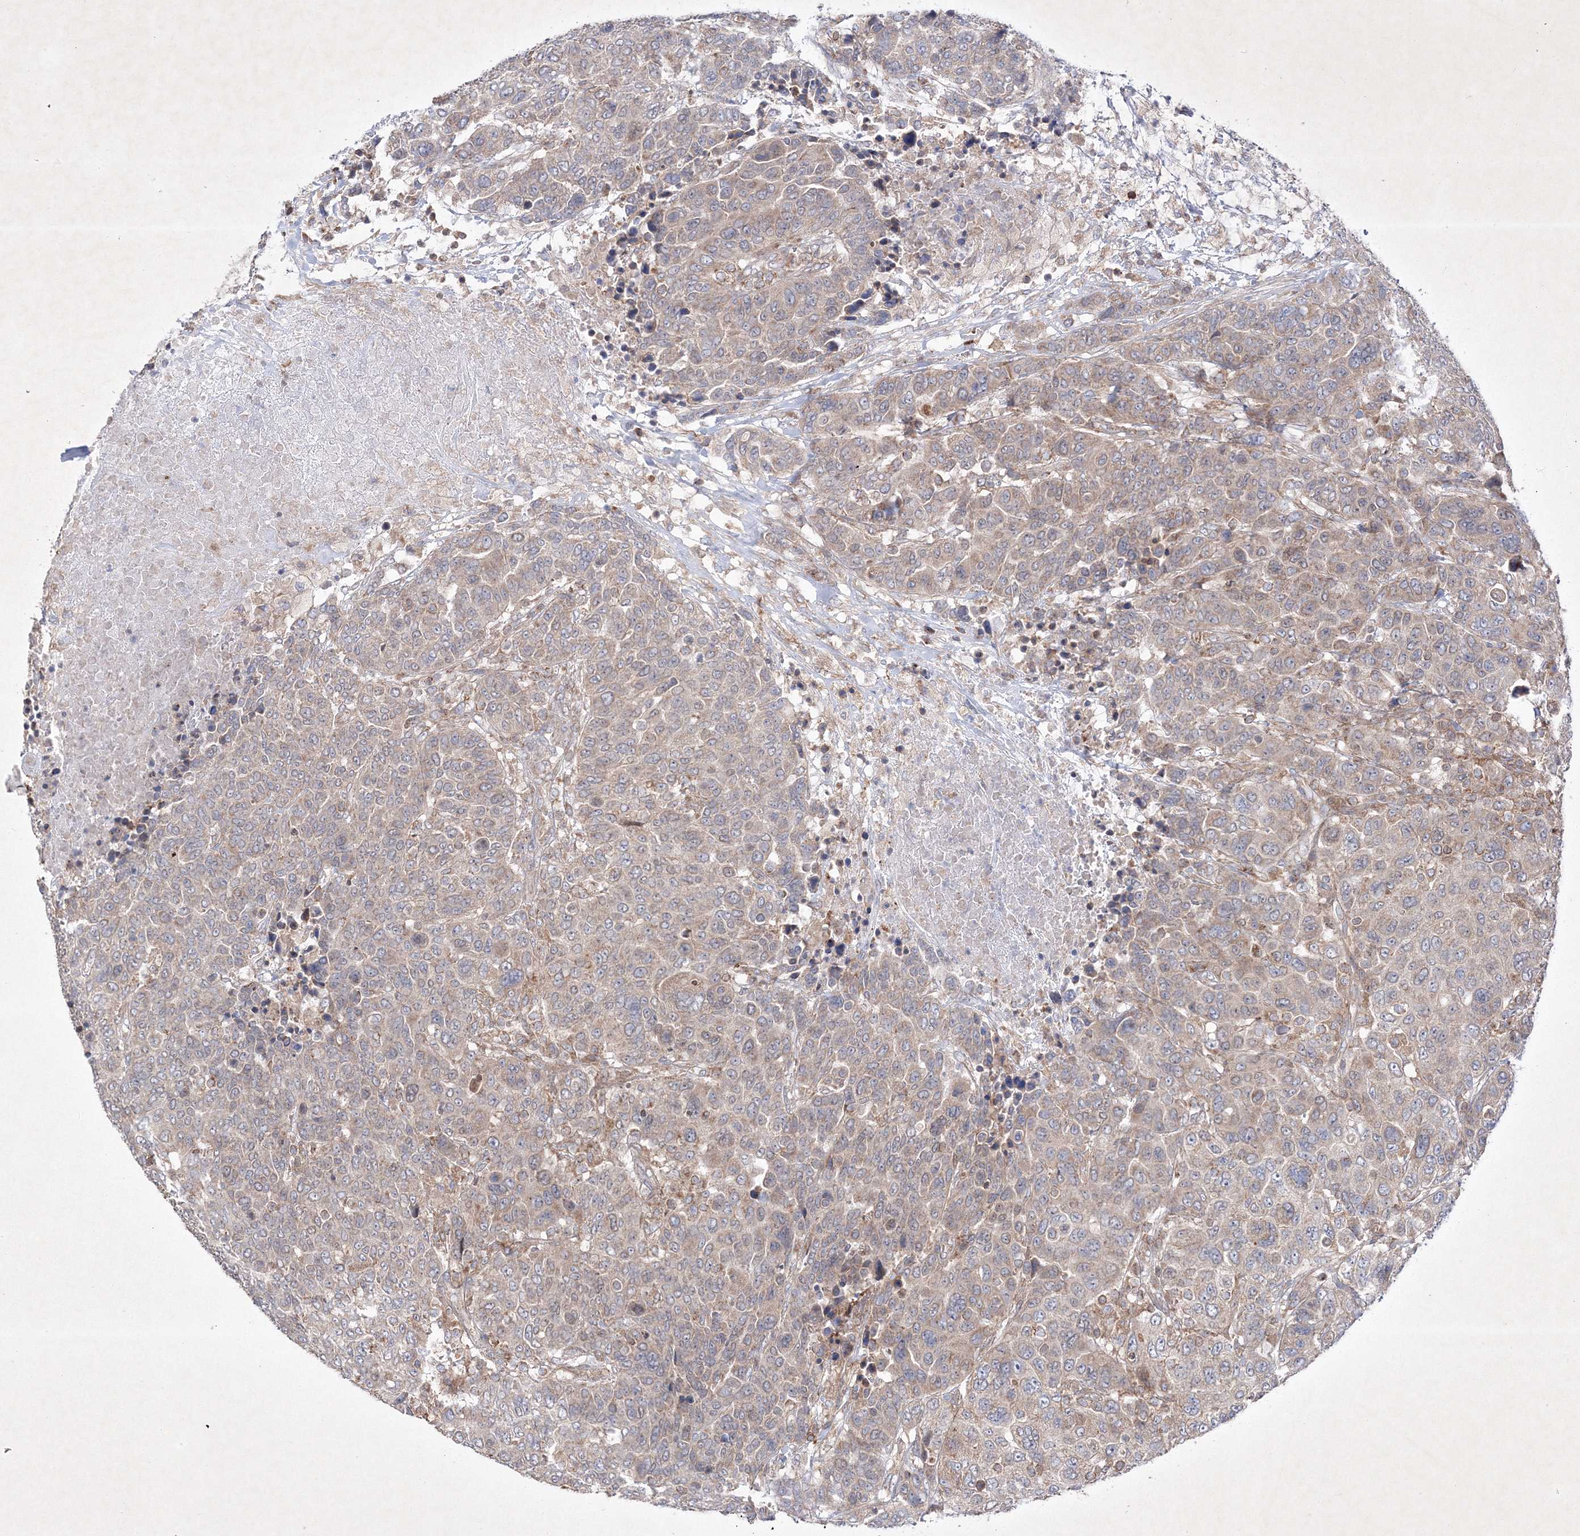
{"staining": {"intensity": "weak", "quantity": "25%-75%", "location": "cytoplasmic/membranous,nuclear"}, "tissue": "breast cancer", "cell_type": "Tumor cells", "image_type": "cancer", "snomed": [{"axis": "morphology", "description": "Duct carcinoma"}, {"axis": "topography", "description": "Breast"}], "caption": "Weak cytoplasmic/membranous and nuclear positivity is seen in about 25%-75% of tumor cells in breast cancer (invasive ductal carcinoma). The staining was performed using DAB (3,3'-diaminobenzidine) to visualize the protein expression in brown, while the nuclei were stained in blue with hematoxylin (Magnification: 20x).", "gene": "OPA1", "patient": {"sex": "female", "age": 37}}